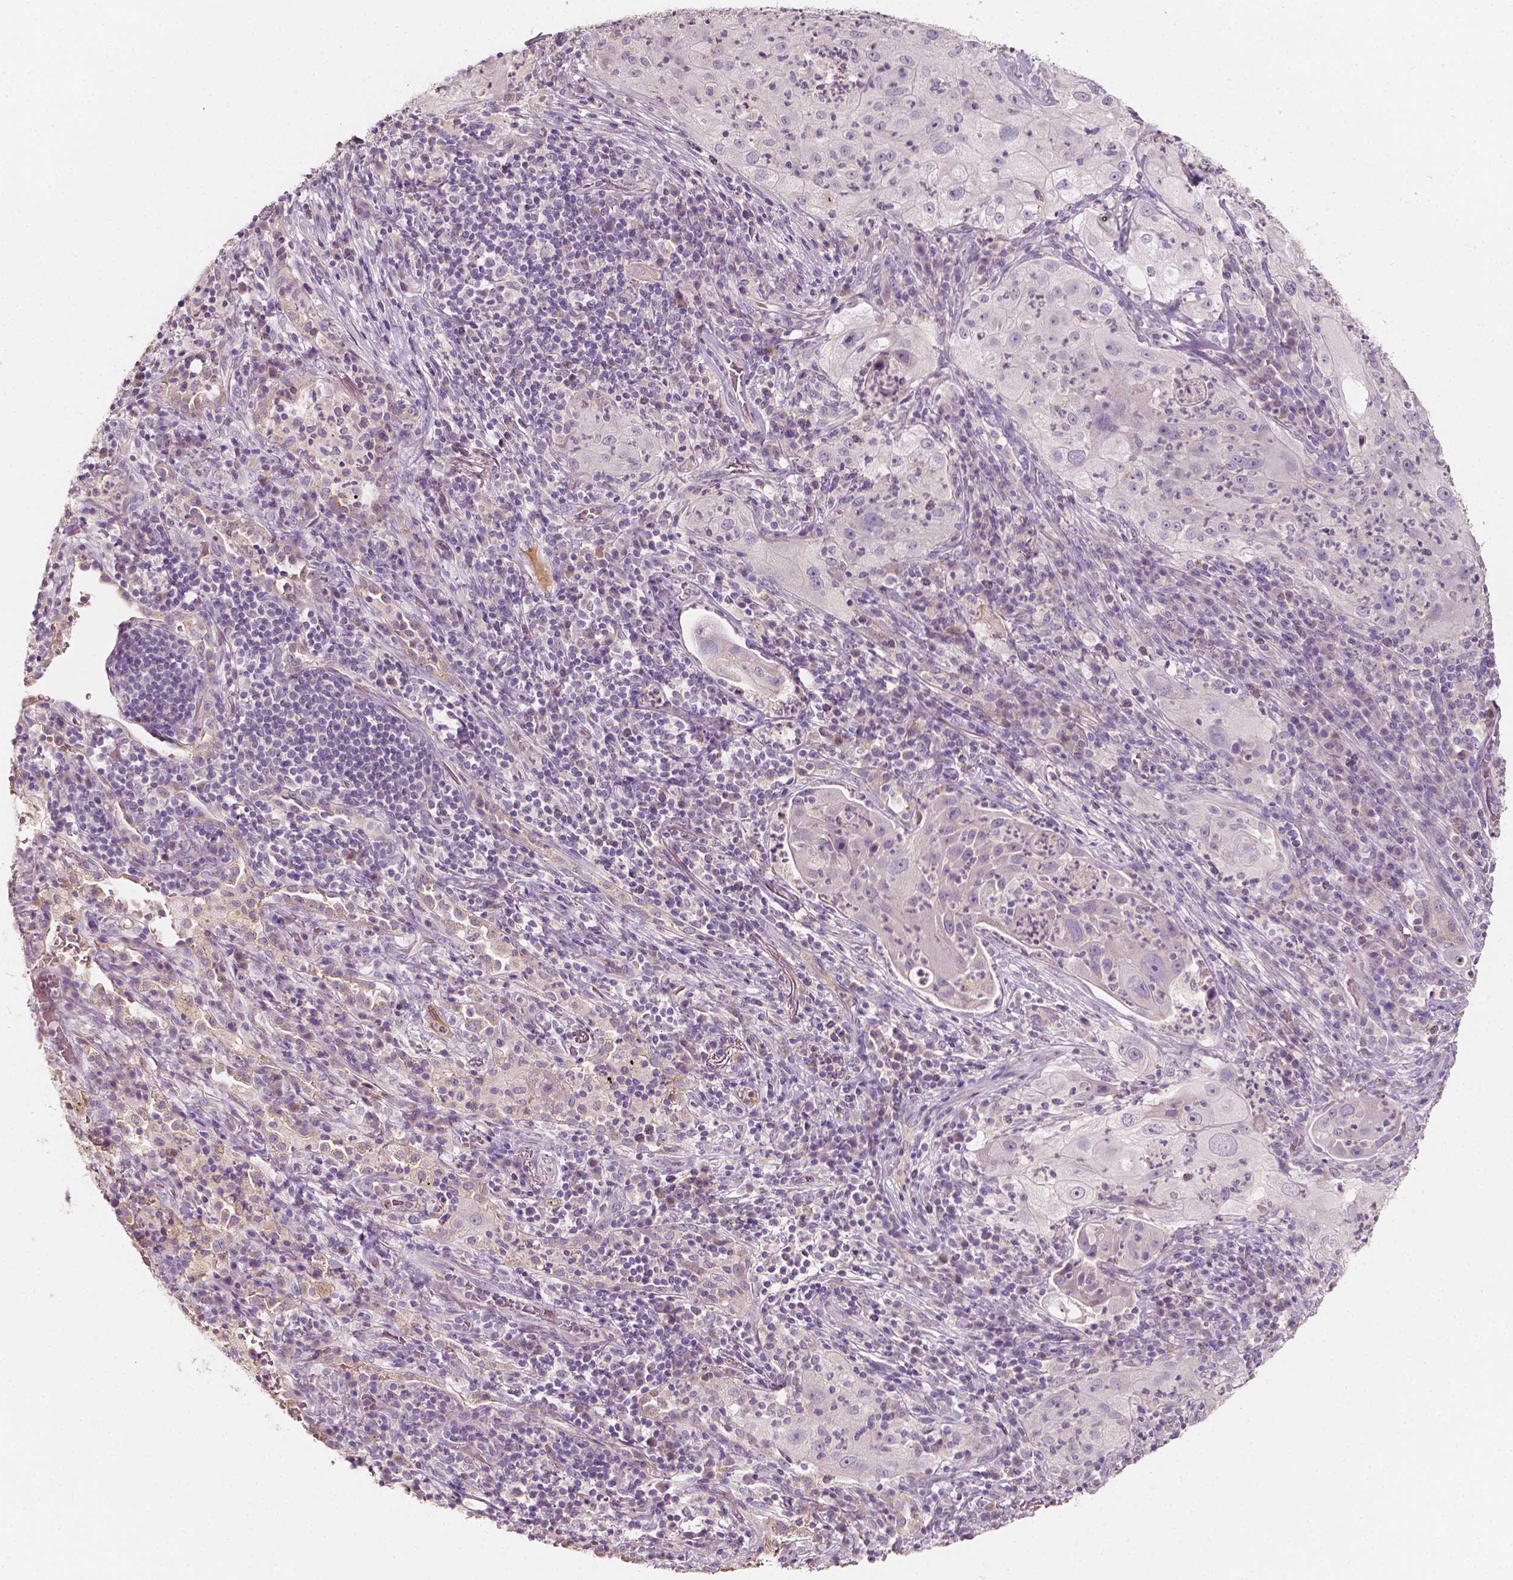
{"staining": {"intensity": "negative", "quantity": "none", "location": "none"}, "tissue": "lung cancer", "cell_type": "Tumor cells", "image_type": "cancer", "snomed": [{"axis": "morphology", "description": "Squamous cell carcinoma, NOS"}, {"axis": "topography", "description": "Lung"}], "caption": "Histopathology image shows no protein staining in tumor cells of lung squamous cell carcinoma tissue. Nuclei are stained in blue.", "gene": "NPC1L1", "patient": {"sex": "female", "age": 59}}